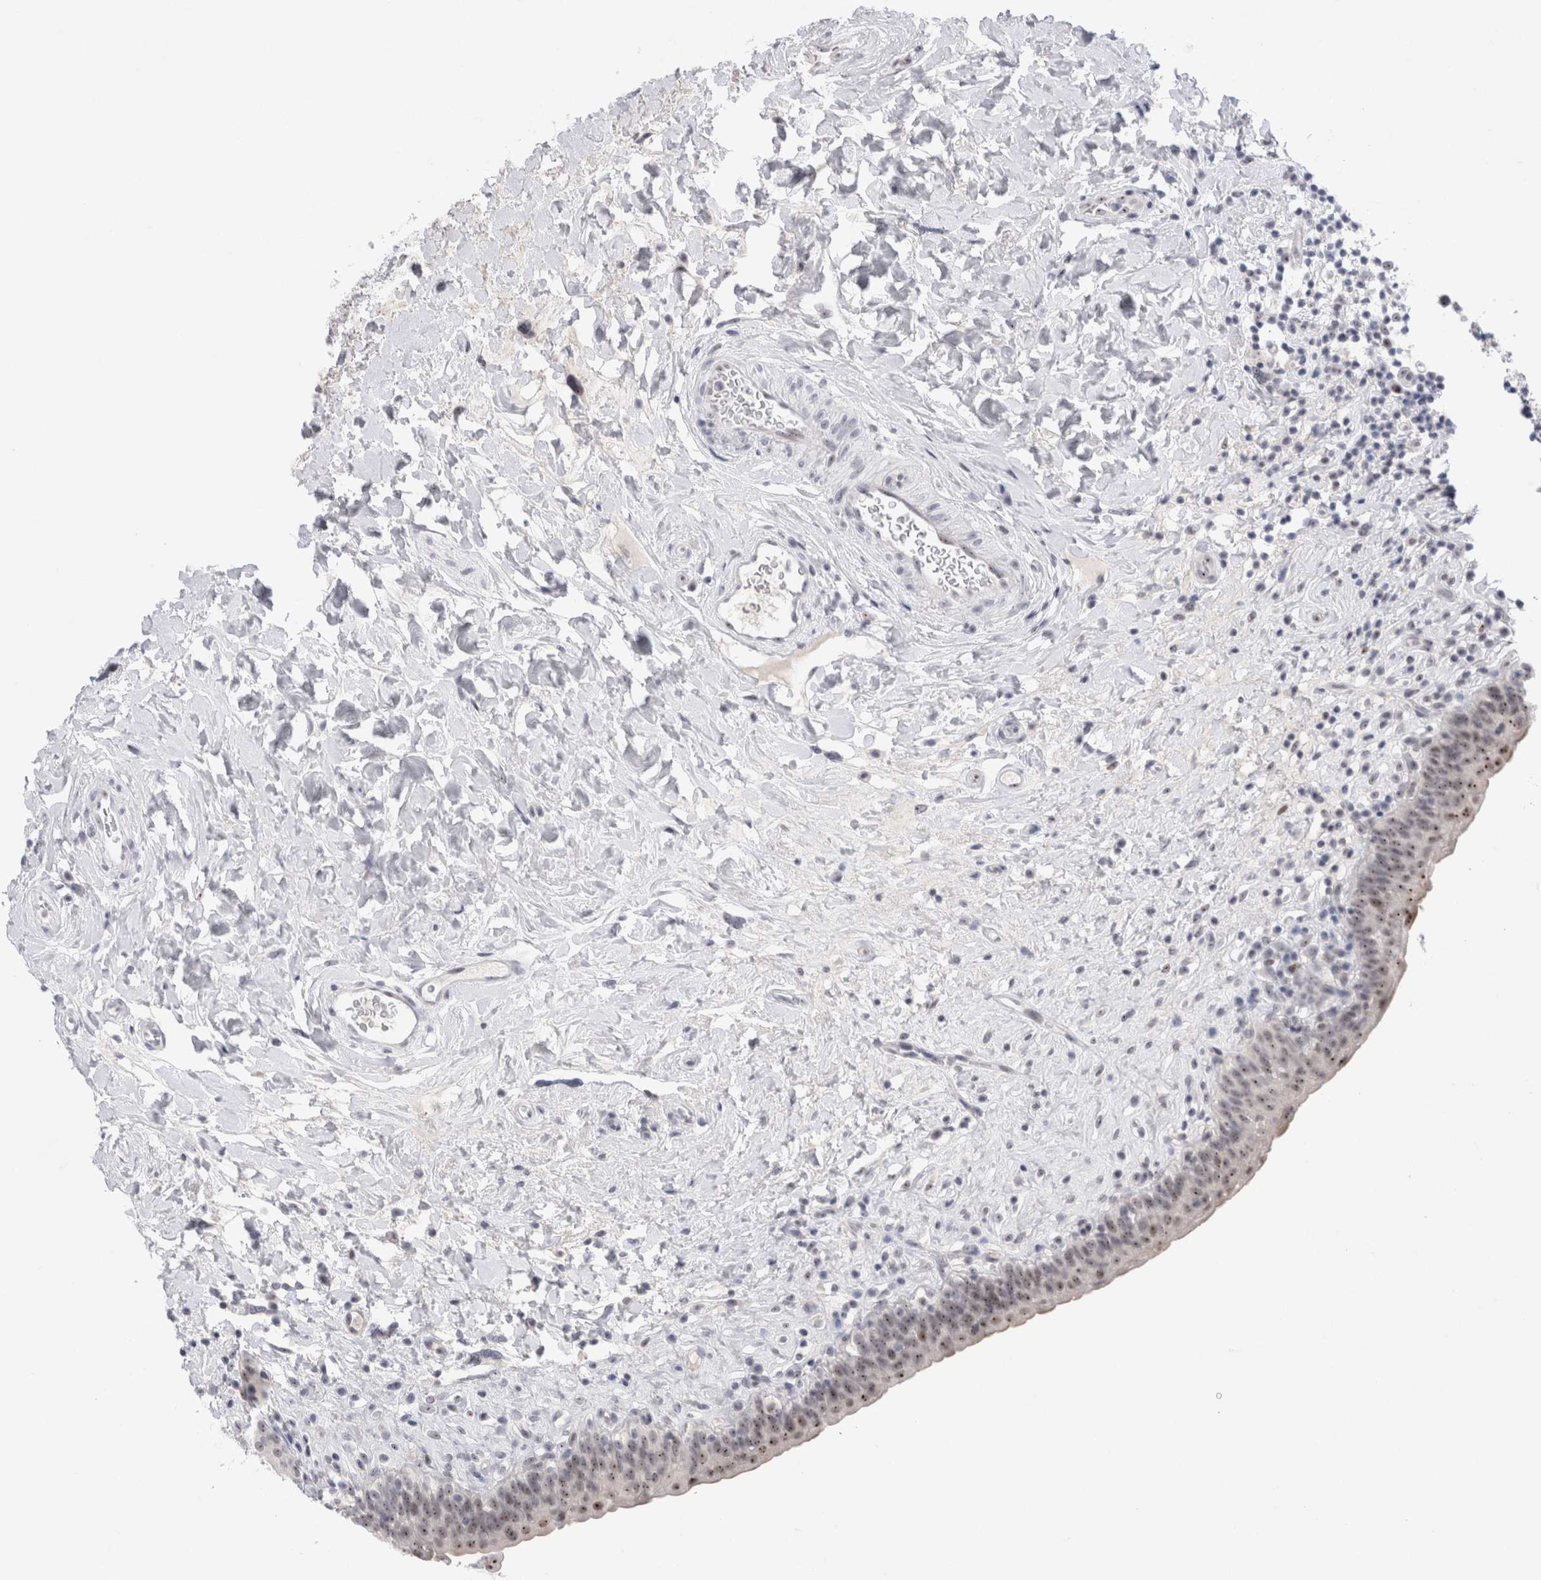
{"staining": {"intensity": "weak", "quantity": ">75%", "location": "nuclear"}, "tissue": "urinary bladder", "cell_type": "Urothelial cells", "image_type": "normal", "snomed": [{"axis": "morphology", "description": "Normal tissue, NOS"}, {"axis": "topography", "description": "Urinary bladder"}], "caption": "Immunohistochemistry photomicrograph of unremarkable human urinary bladder stained for a protein (brown), which displays low levels of weak nuclear expression in approximately >75% of urothelial cells.", "gene": "CERS5", "patient": {"sex": "male", "age": 83}}